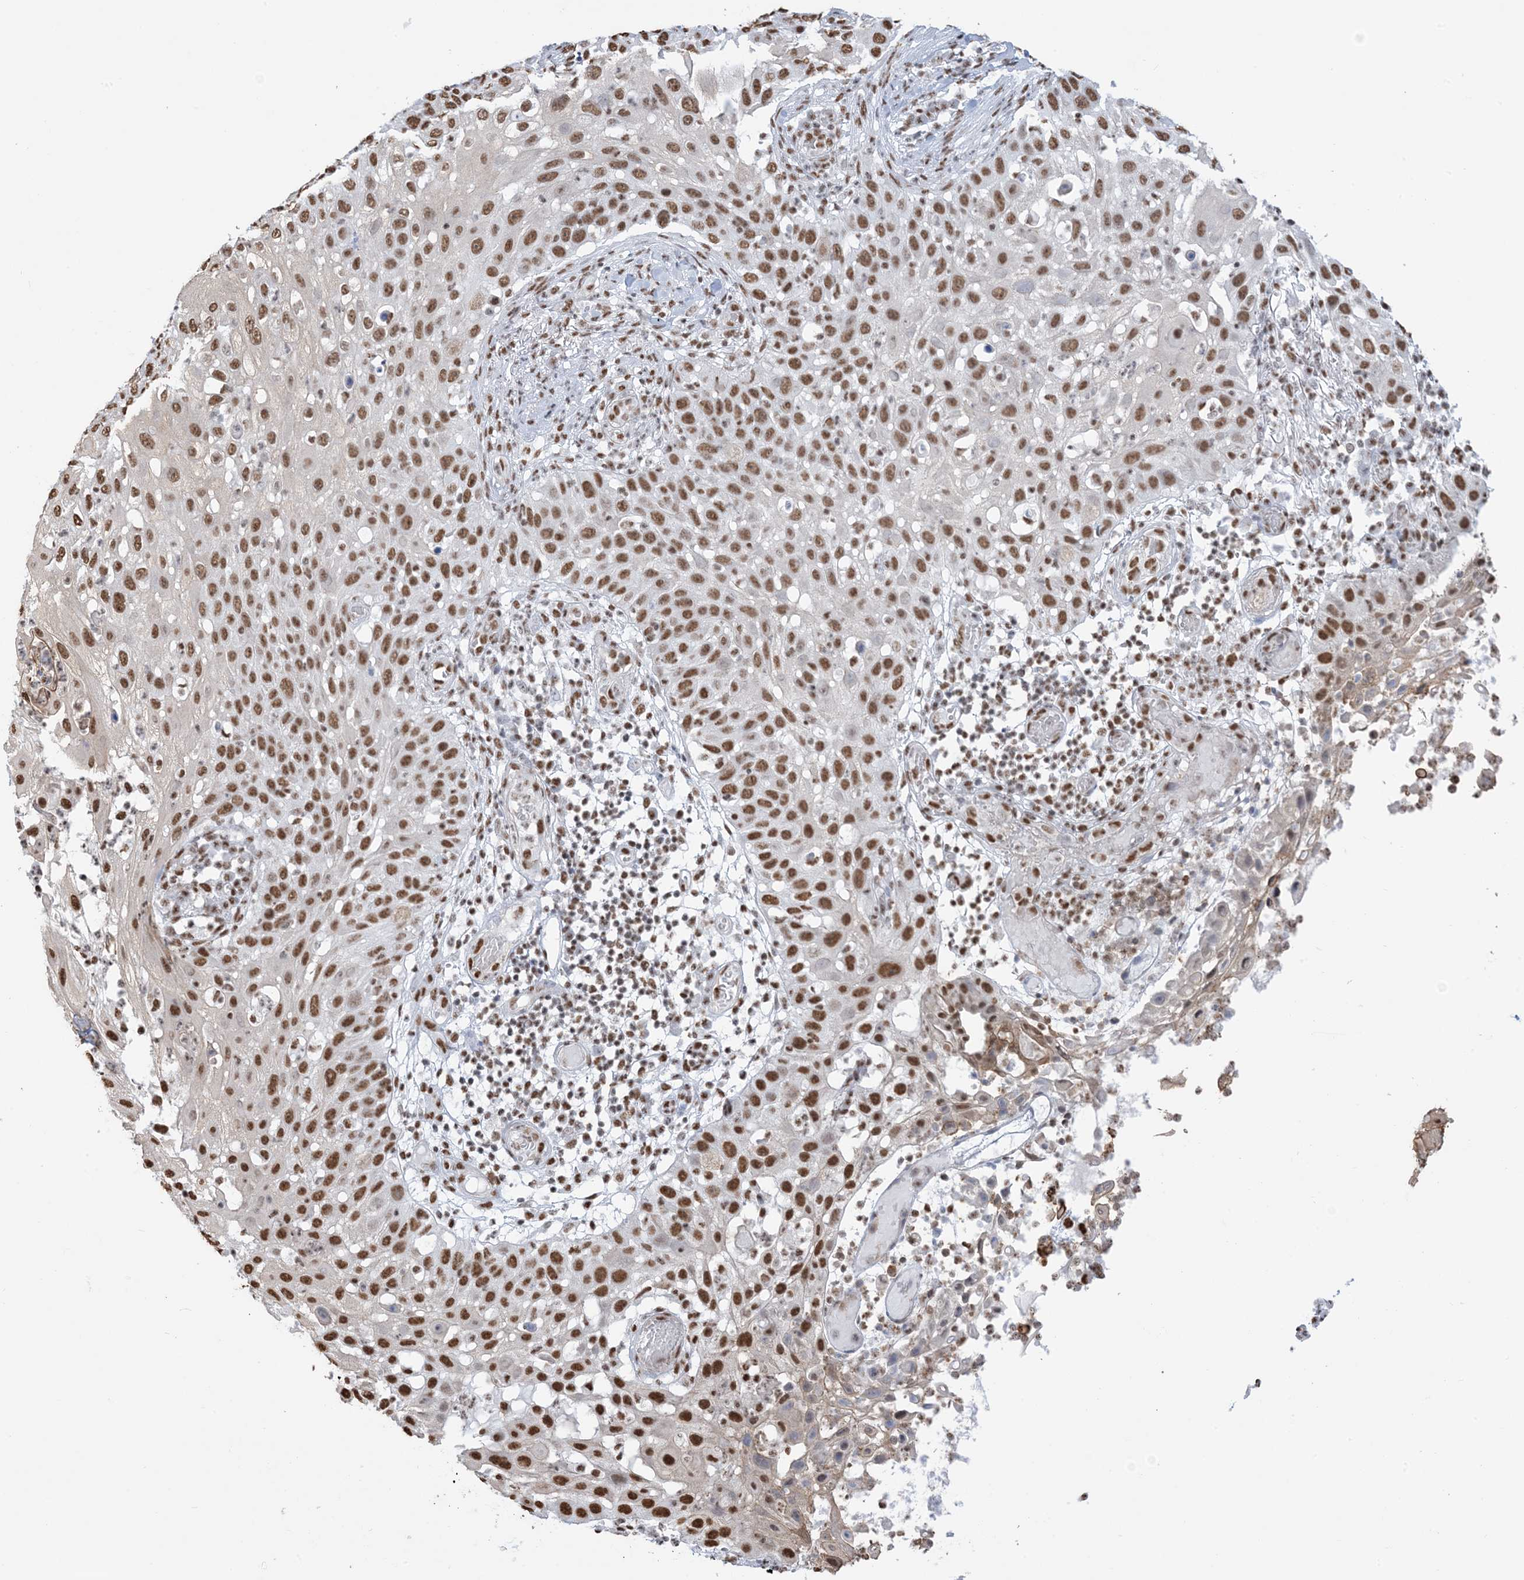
{"staining": {"intensity": "strong", "quantity": ">75%", "location": "nuclear"}, "tissue": "skin cancer", "cell_type": "Tumor cells", "image_type": "cancer", "snomed": [{"axis": "morphology", "description": "Squamous cell carcinoma, NOS"}, {"axis": "topography", "description": "Skin"}], "caption": "DAB (3,3'-diaminobenzidine) immunohistochemical staining of squamous cell carcinoma (skin) exhibits strong nuclear protein staining in about >75% of tumor cells.", "gene": "ZNF792", "patient": {"sex": "female", "age": 44}}